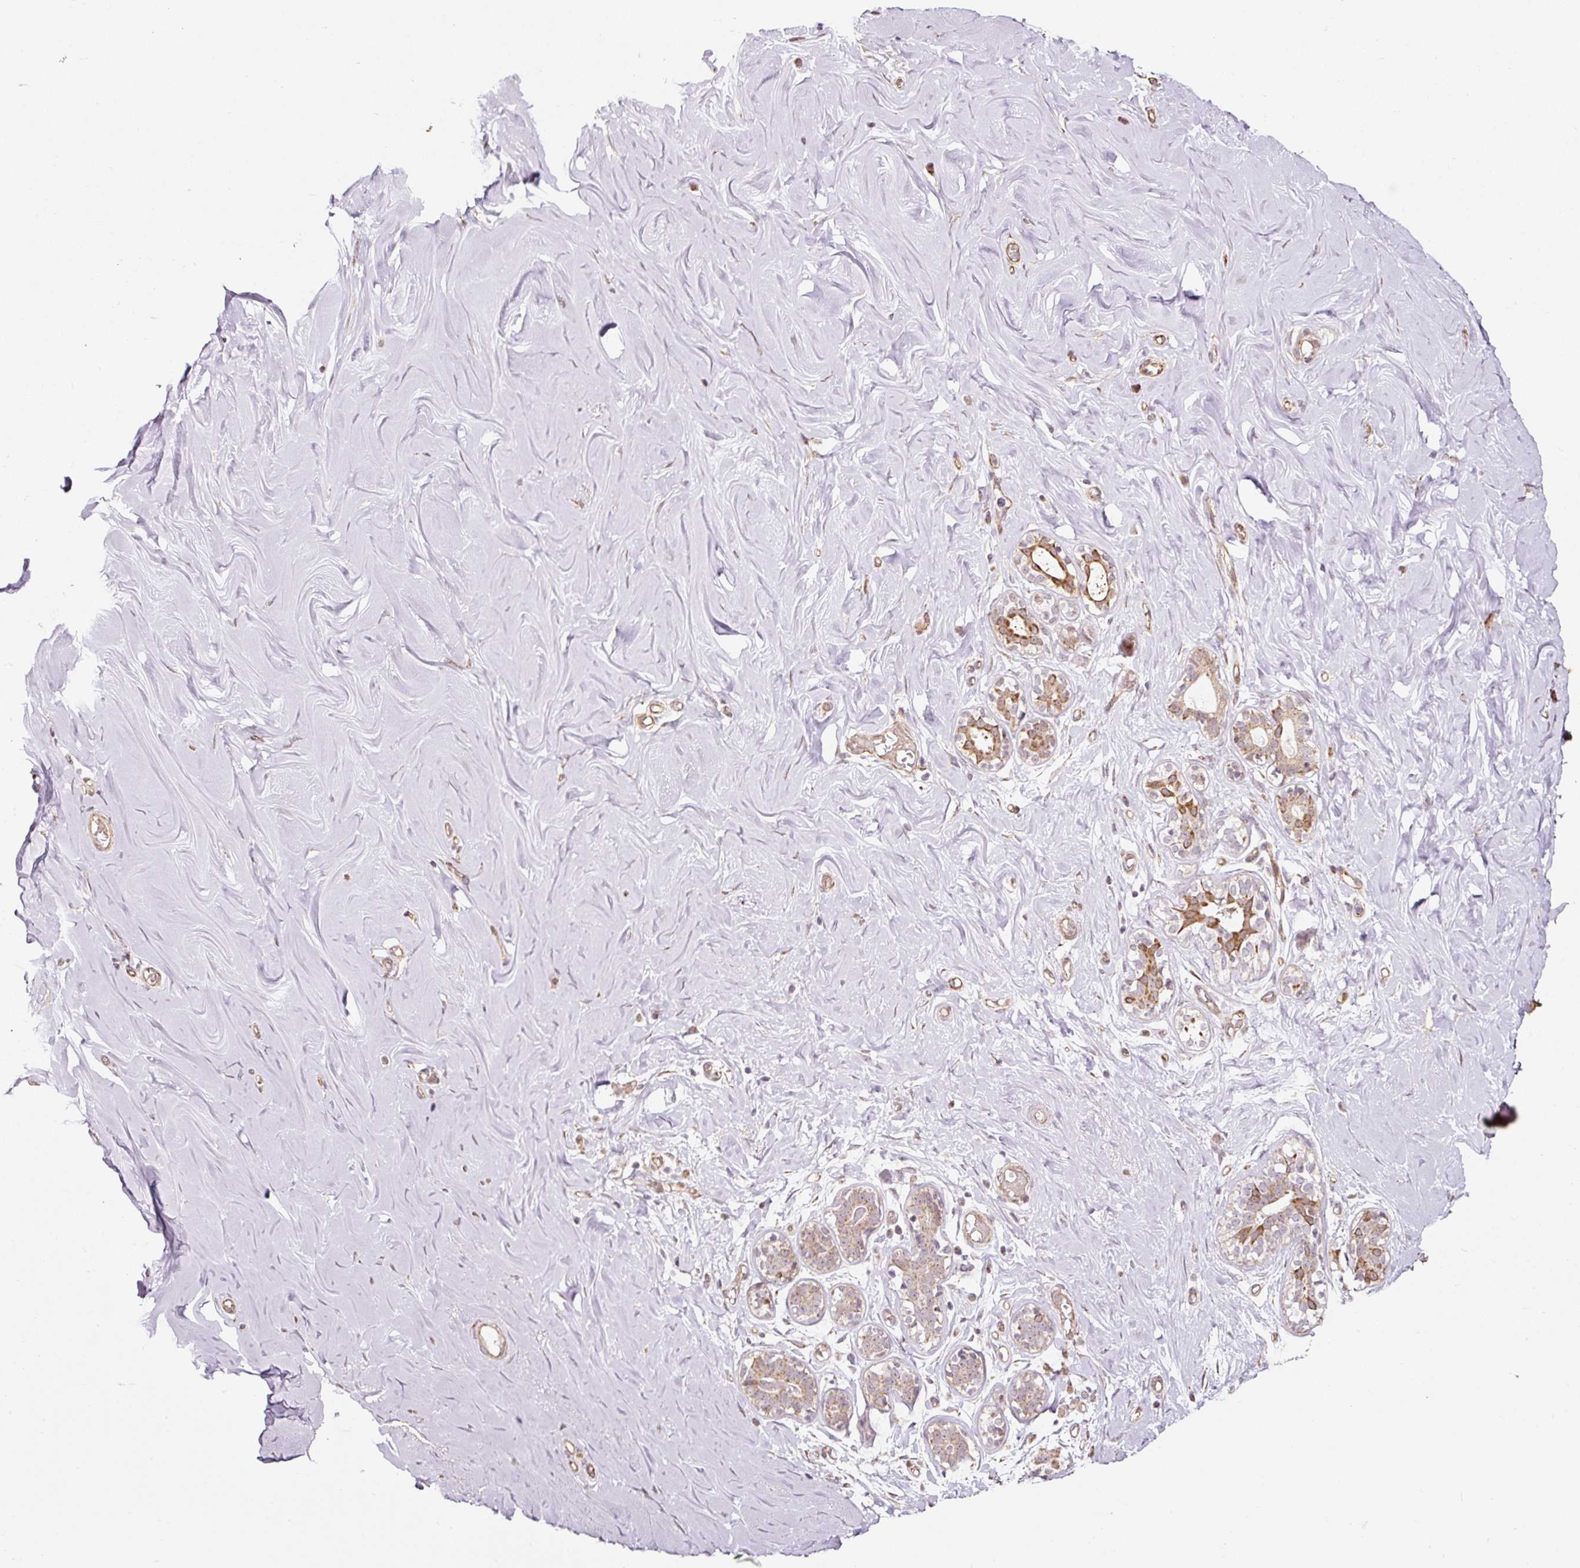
{"staining": {"intensity": "negative", "quantity": "none", "location": "none"}, "tissue": "breast", "cell_type": "Adipocytes", "image_type": "normal", "snomed": [{"axis": "morphology", "description": "Normal tissue, NOS"}, {"axis": "topography", "description": "Breast"}], "caption": "This is an IHC image of unremarkable breast. There is no staining in adipocytes.", "gene": "ETF1", "patient": {"sex": "female", "age": 27}}